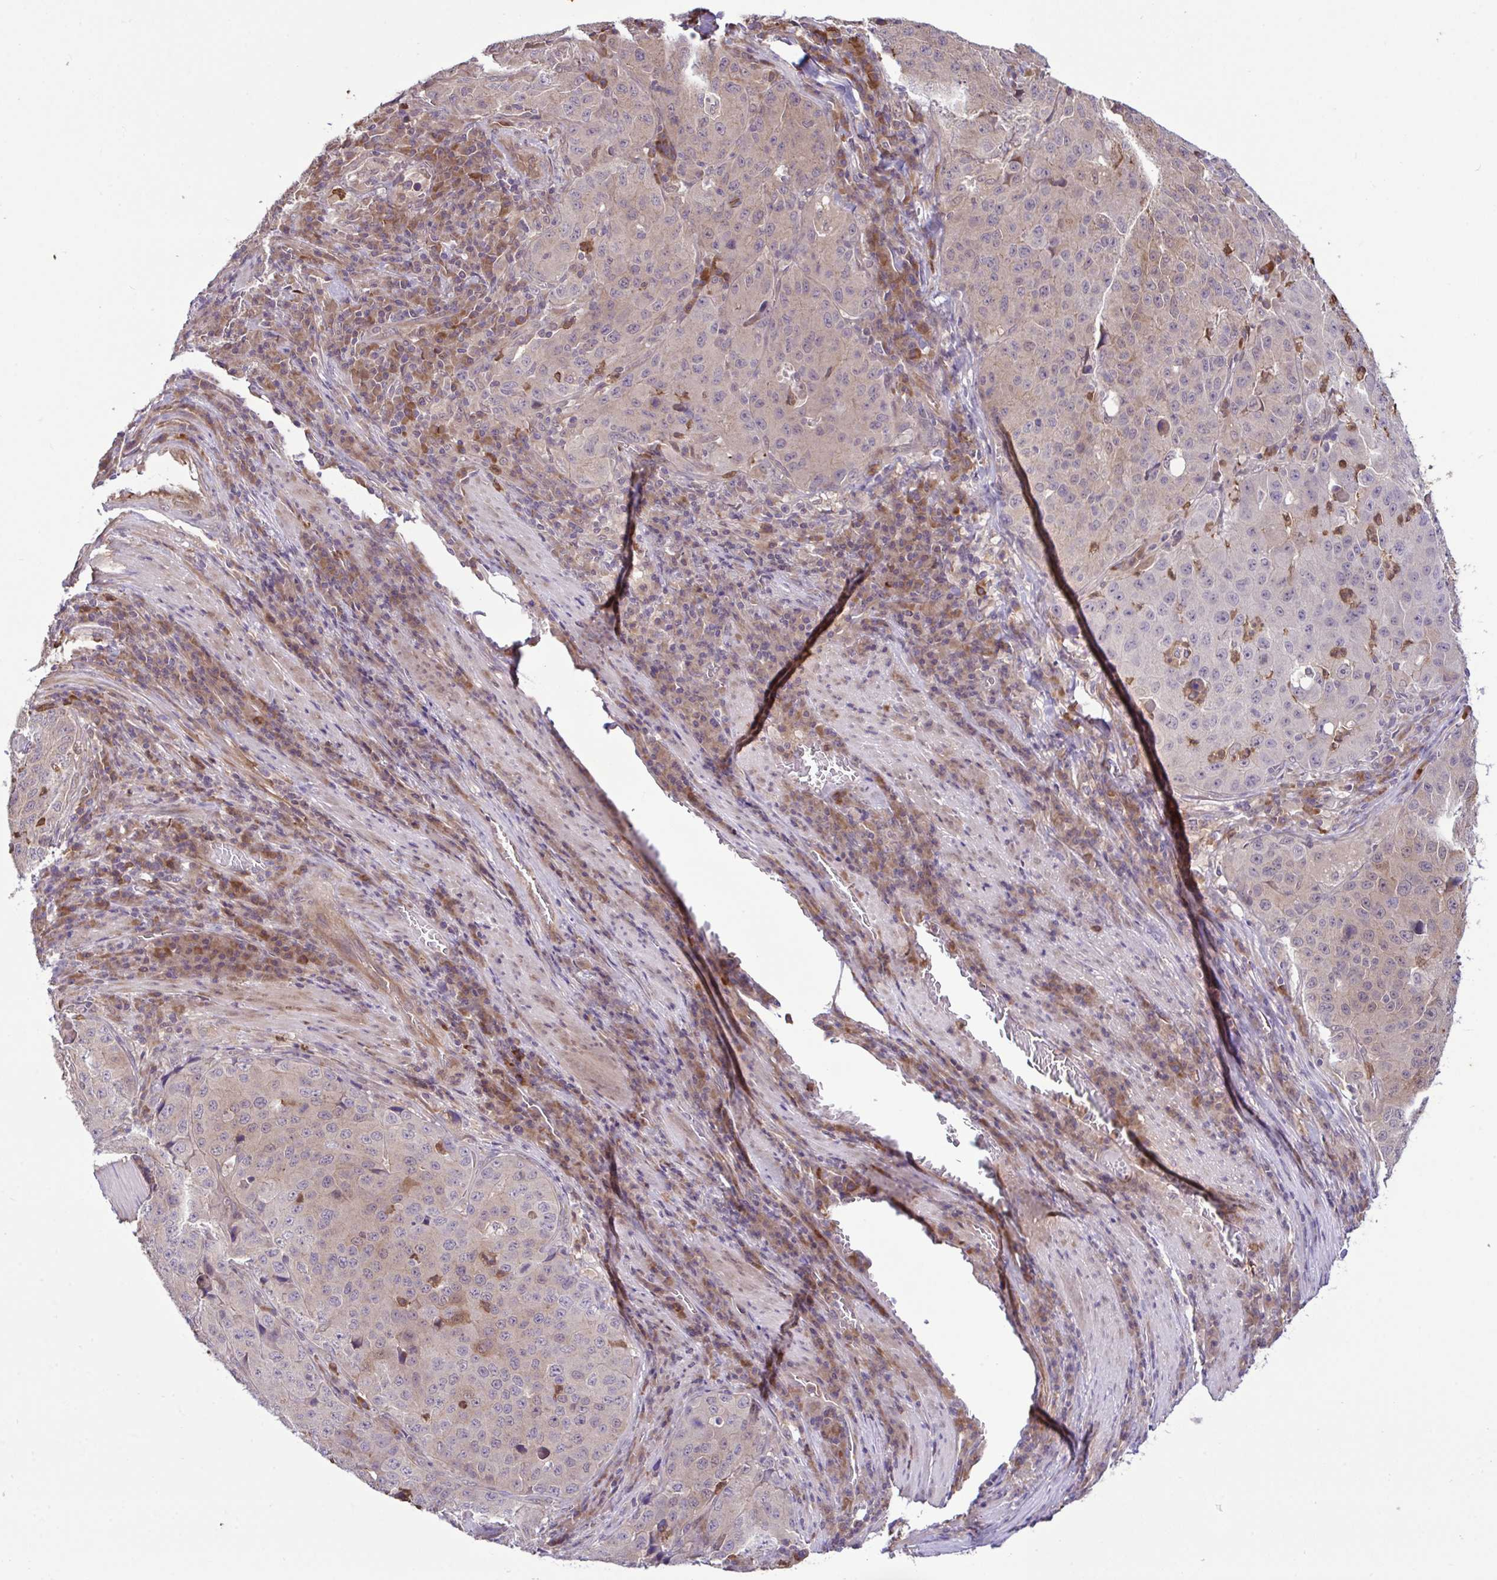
{"staining": {"intensity": "moderate", "quantity": "<25%", "location": "cytoplasmic/membranous"}, "tissue": "stomach cancer", "cell_type": "Tumor cells", "image_type": "cancer", "snomed": [{"axis": "morphology", "description": "Adenocarcinoma, NOS"}, {"axis": "topography", "description": "Stomach"}], "caption": "Immunohistochemistry (IHC) image of neoplastic tissue: adenocarcinoma (stomach) stained using immunohistochemistry demonstrates low levels of moderate protein expression localized specifically in the cytoplasmic/membranous of tumor cells, appearing as a cytoplasmic/membranous brown color.", "gene": "CMPK1", "patient": {"sex": "male", "age": 71}}